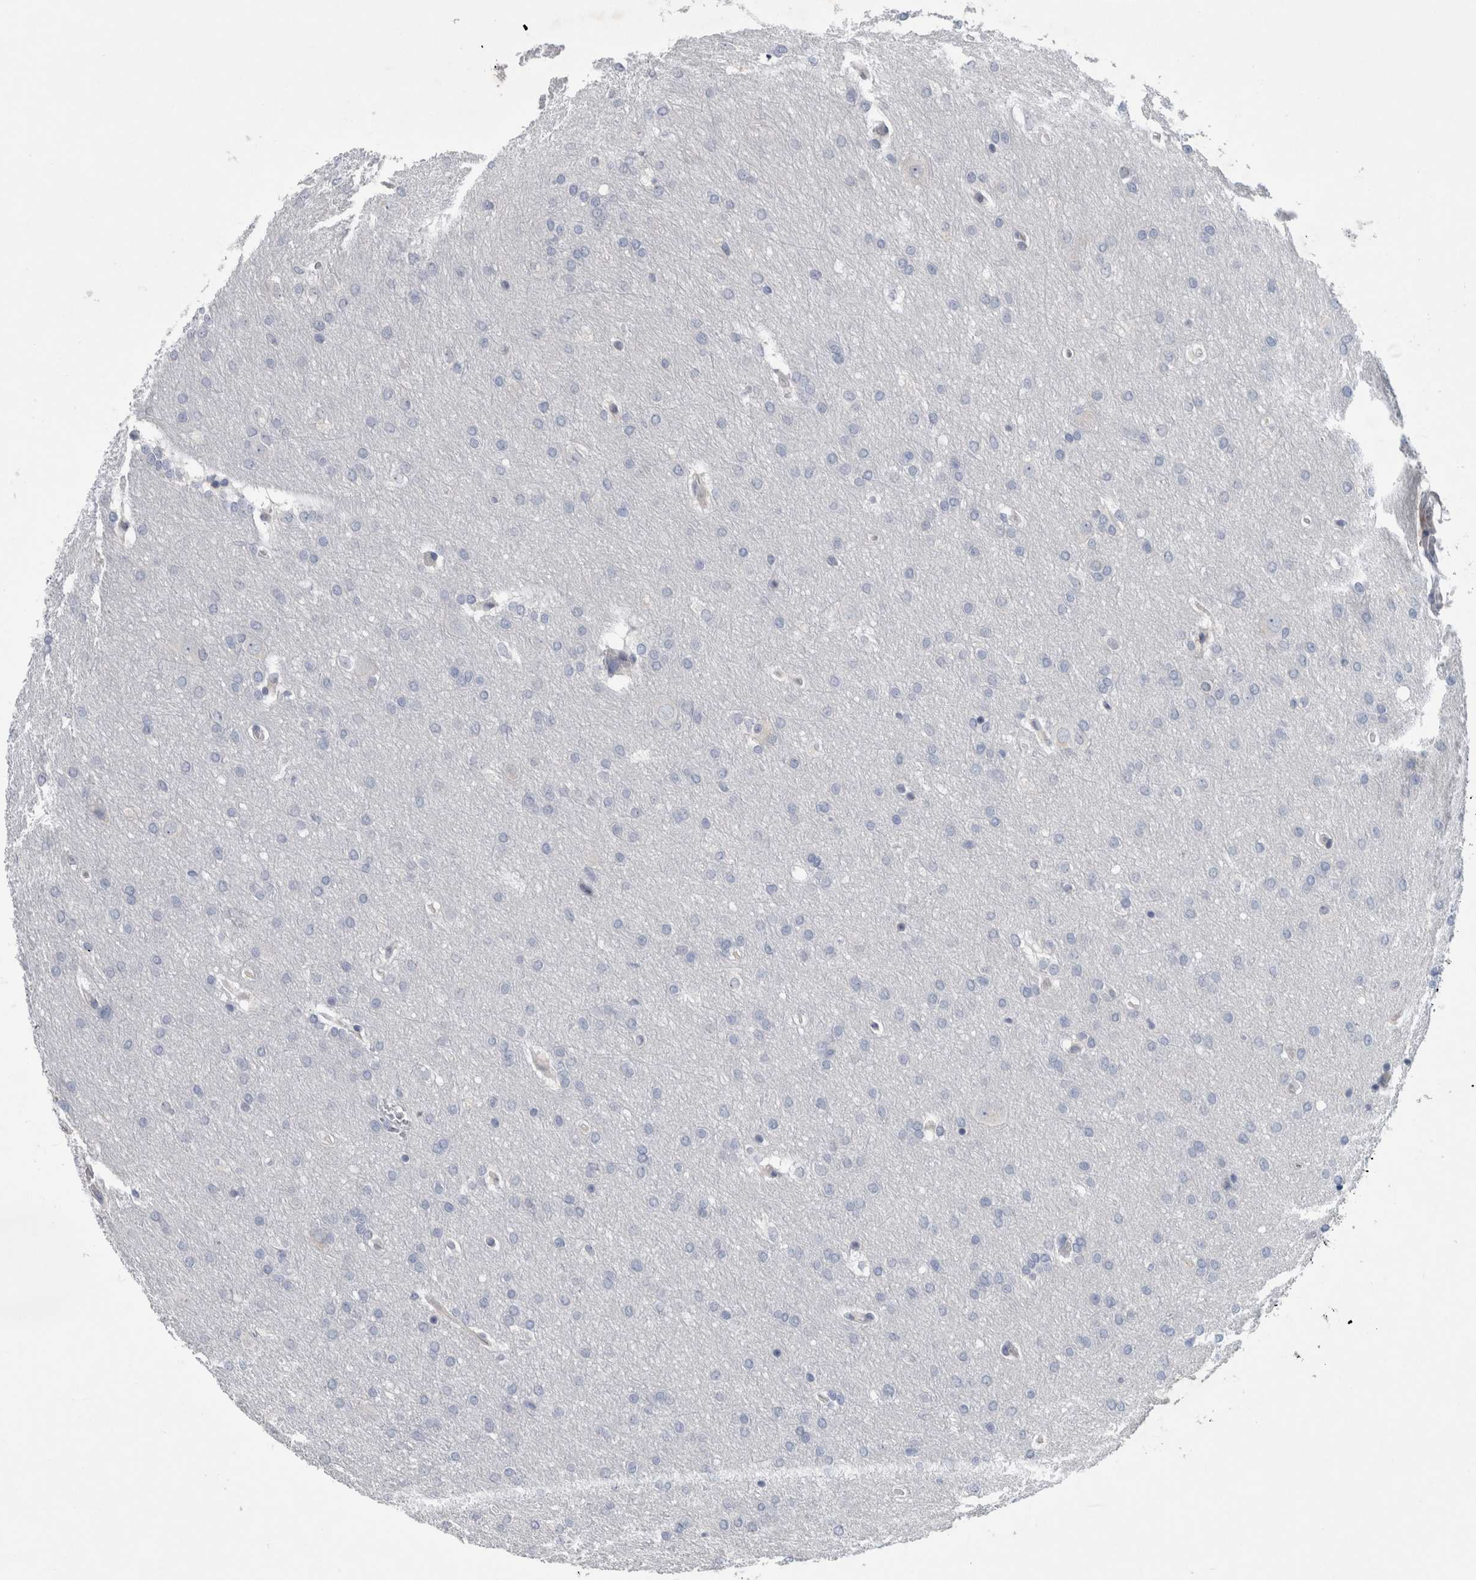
{"staining": {"intensity": "negative", "quantity": "none", "location": "none"}, "tissue": "glioma", "cell_type": "Tumor cells", "image_type": "cancer", "snomed": [{"axis": "morphology", "description": "Glioma, malignant, Low grade"}, {"axis": "topography", "description": "Brain"}], "caption": "A high-resolution histopathology image shows immunohistochemistry staining of glioma, which demonstrates no significant expression in tumor cells.", "gene": "FAM83H", "patient": {"sex": "female", "age": 37}}